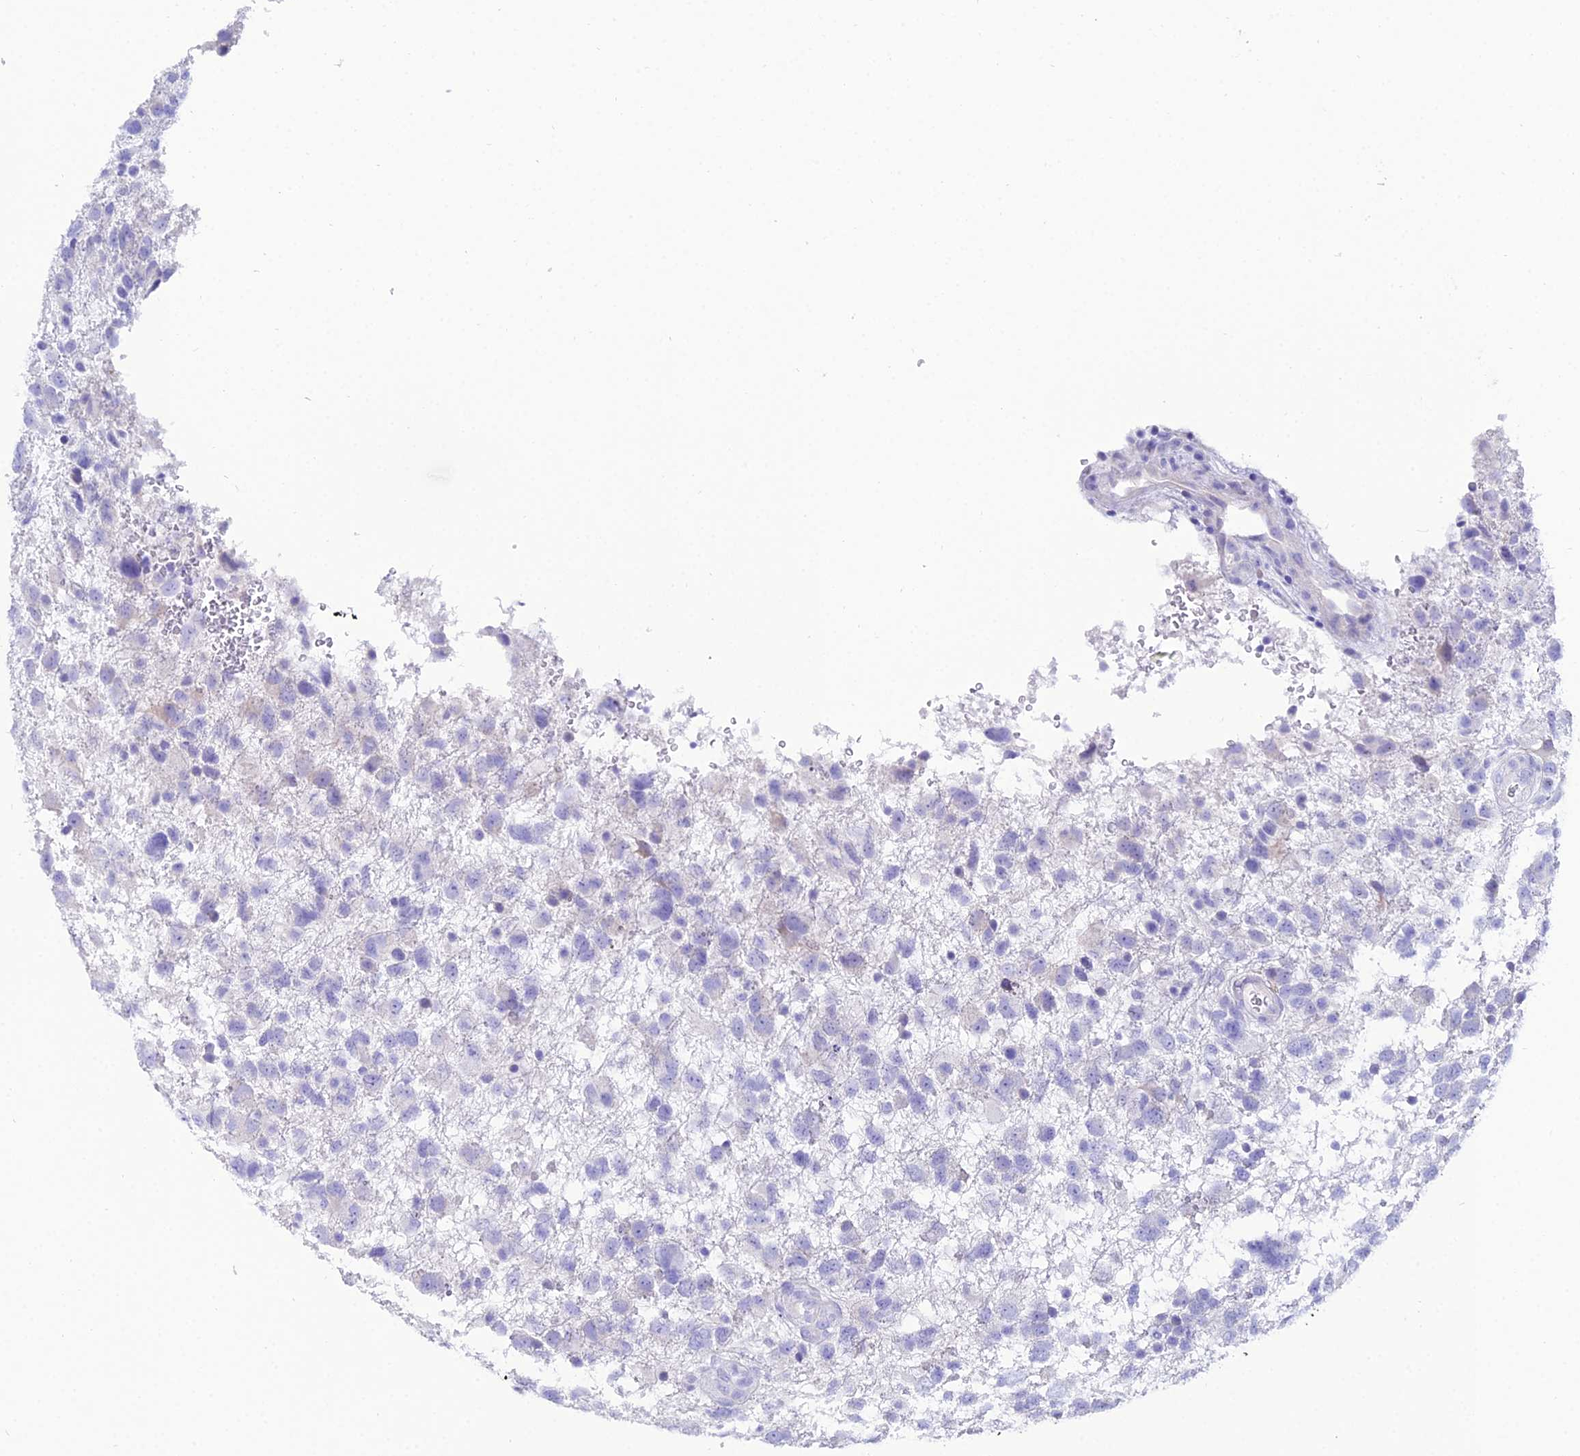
{"staining": {"intensity": "negative", "quantity": "none", "location": "none"}, "tissue": "glioma", "cell_type": "Tumor cells", "image_type": "cancer", "snomed": [{"axis": "morphology", "description": "Glioma, malignant, High grade"}, {"axis": "topography", "description": "Brain"}], "caption": "Immunohistochemistry (IHC) of human malignant glioma (high-grade) reveals no positivity in tumor cells. Brightfield microscopy of immunohistochemistry stained with DAB (brown) and hematoxylin (blue), captured at high magnification.", "gene": "OR4D5", "patient": {"sex": "male", "age": 61}}